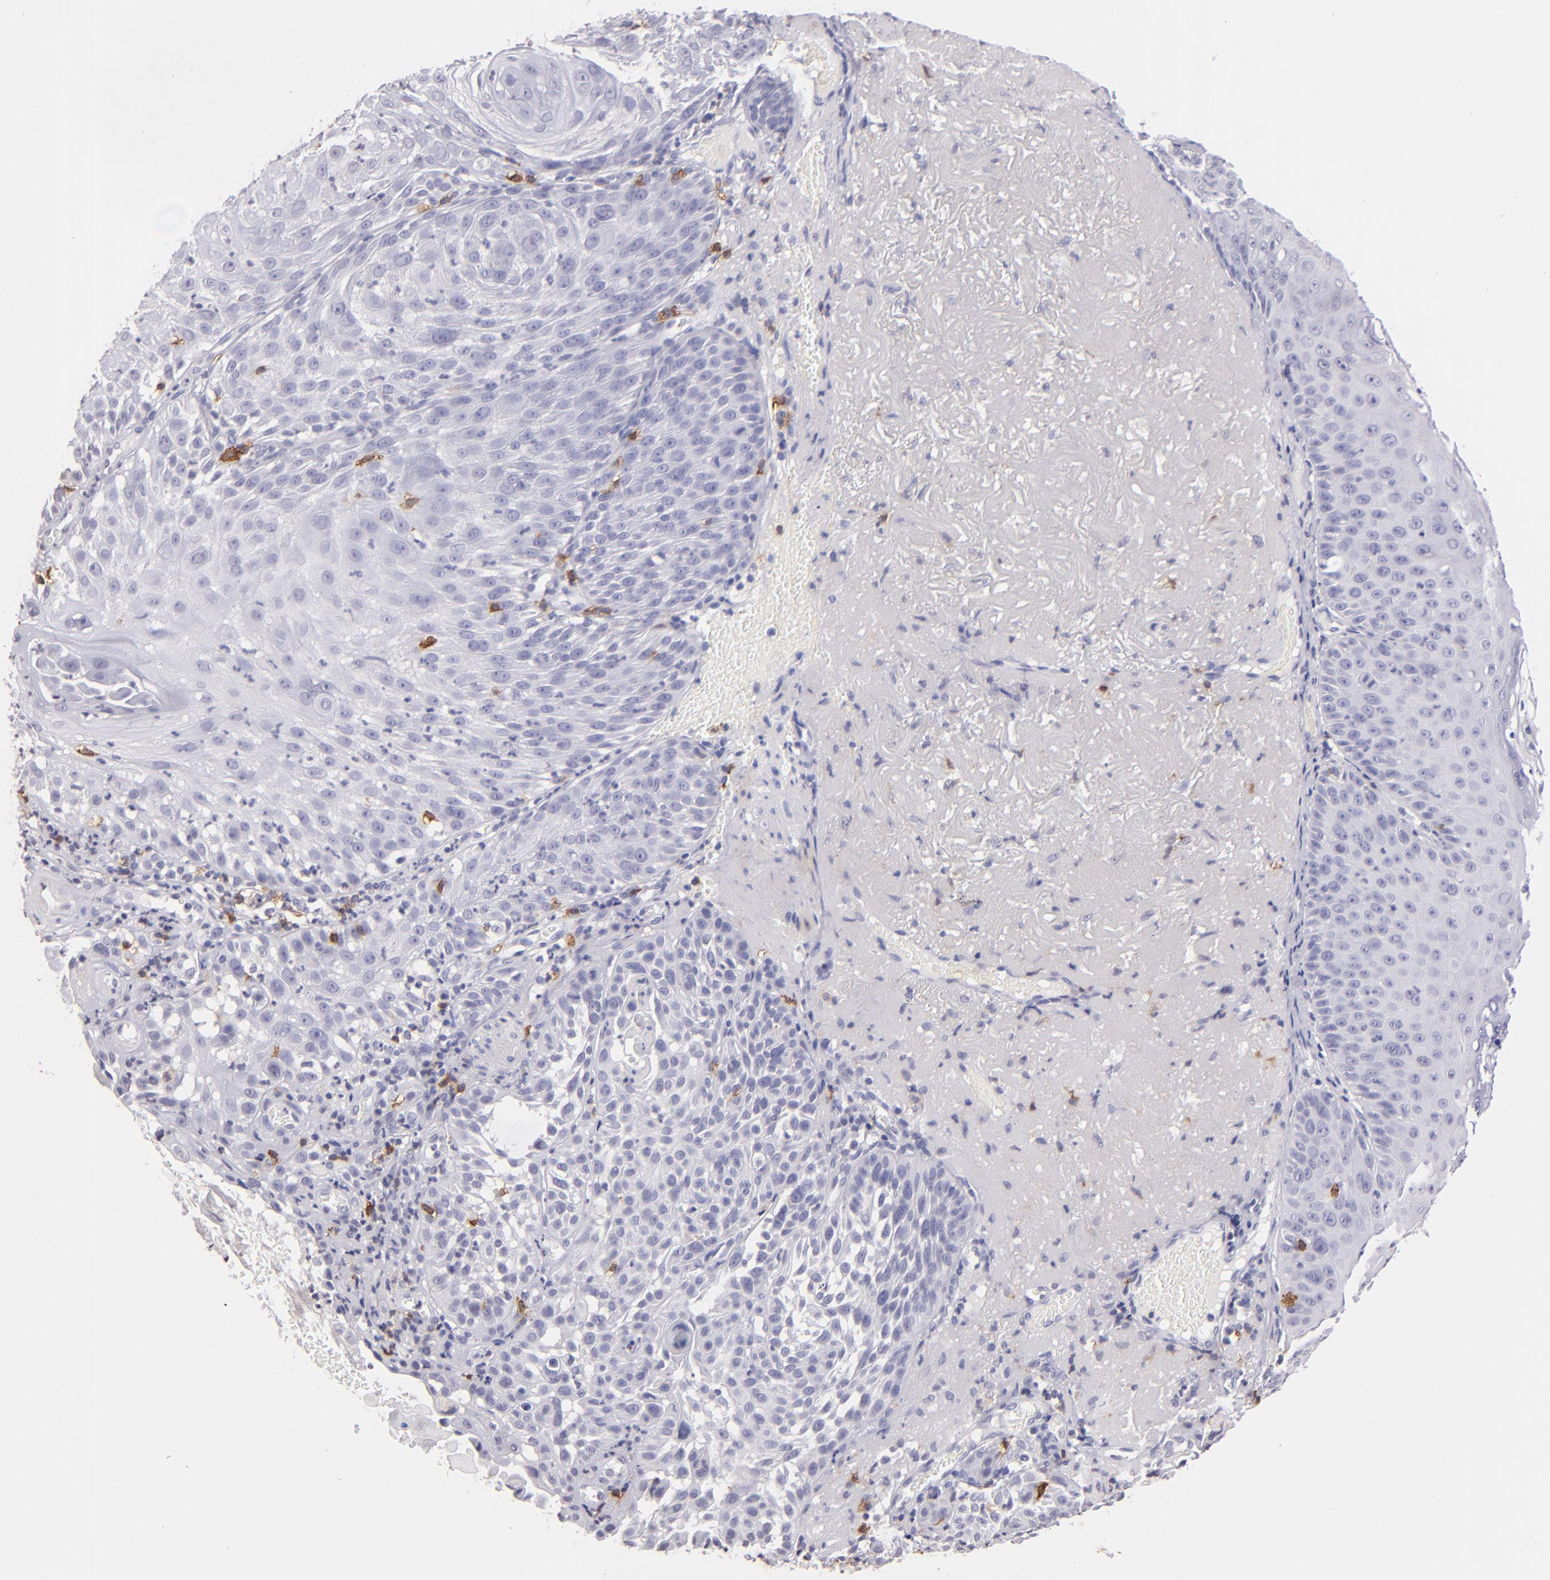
{"staining": {"intensity": "negative", "quantity": "none", "location": "none"}, "tissue": "skin cancer", "cell_type": "Tumor cells", "image_type": "cancer", "snomed": [{"axis": "morphology", "description": "Squamous cell carcinoma, NOS"}, {"axis": "topography", "description": "Skin"}], "caption": "Immunohistochemistry (IHC) photomicrograph of skin cancer (squamous cell carcinoma) stained for a protein (brown), which demonstrates no expression in tumor cells.", "gene": "IL2RA", "patient": {"sex": "female", "age": 89}}